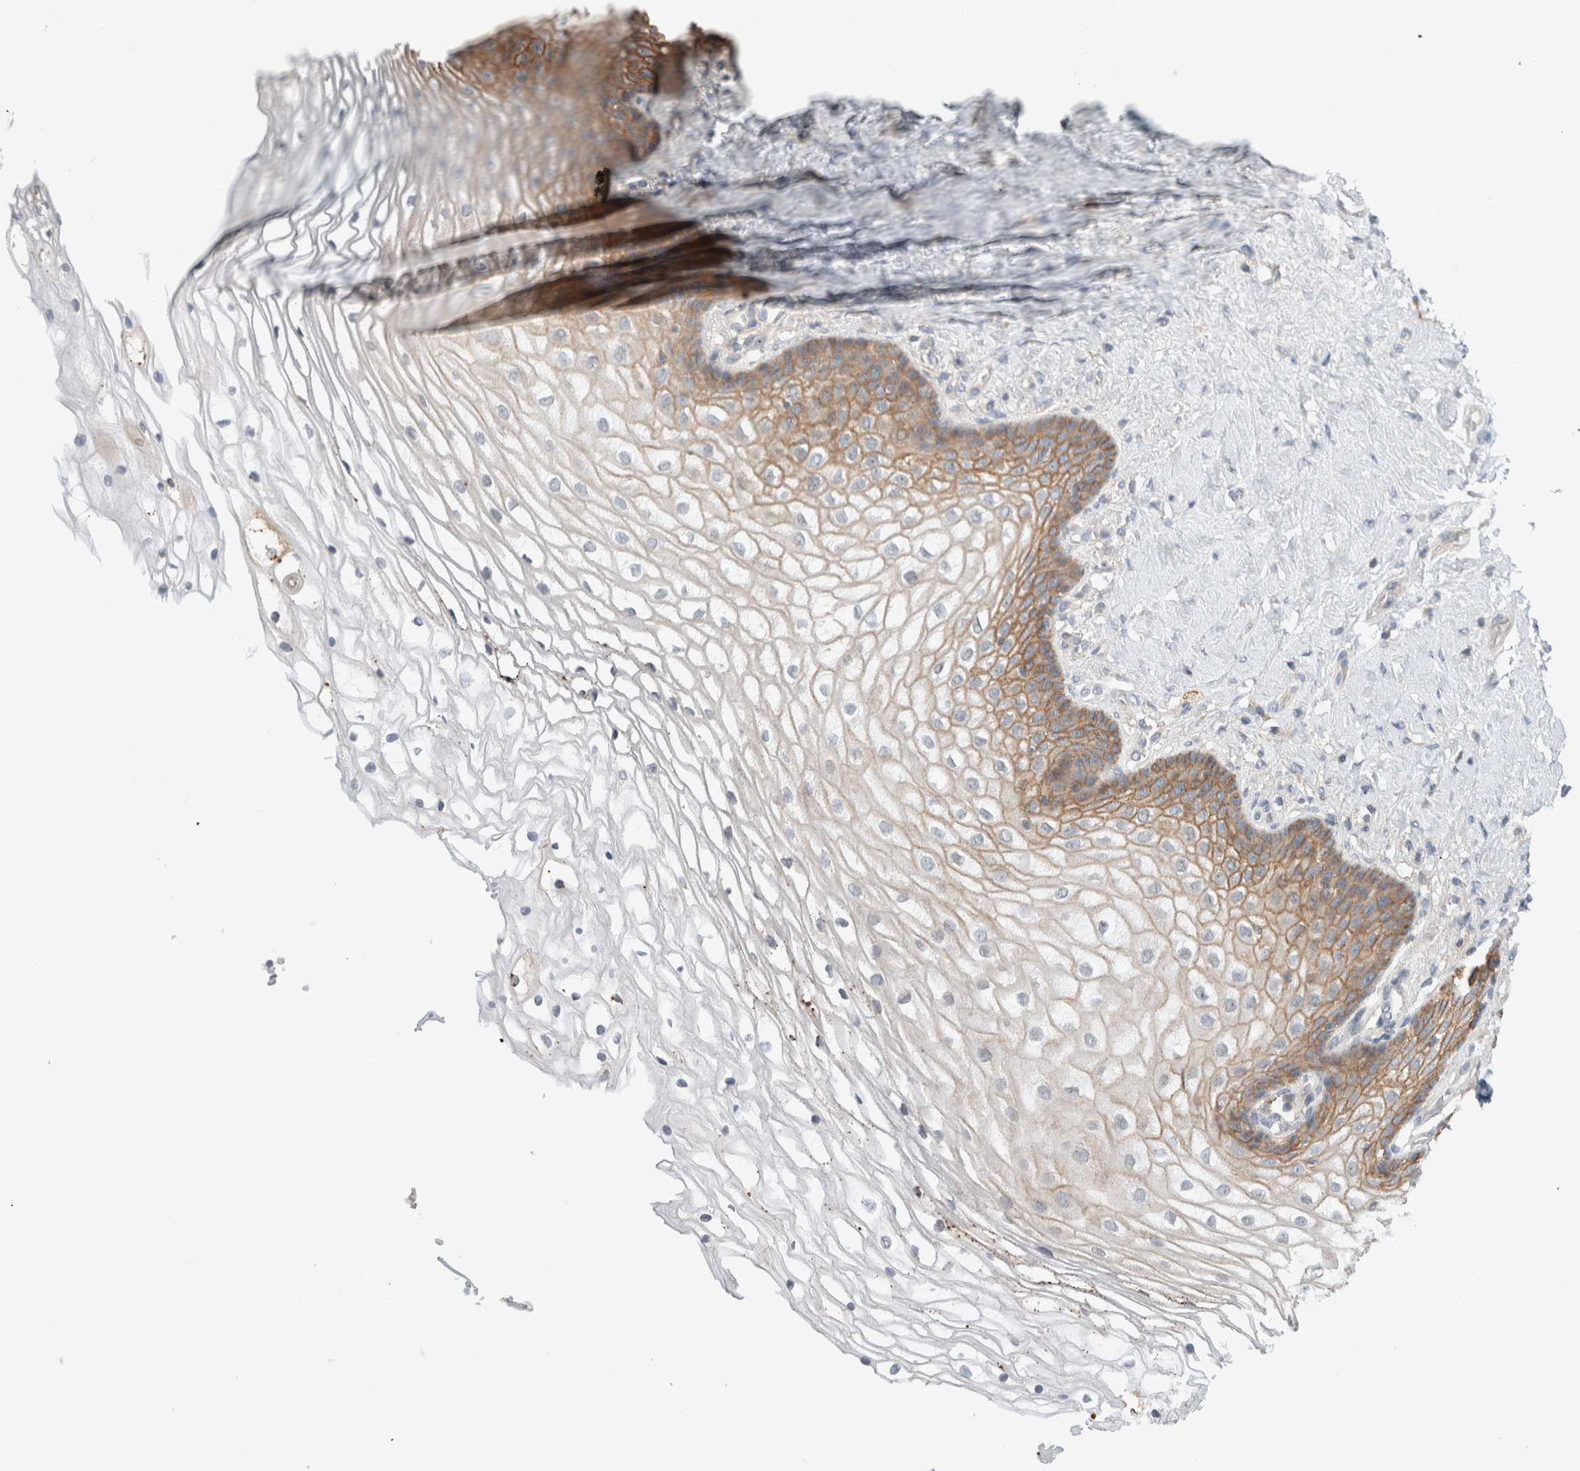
{"staining": {"intensity": "moderate", "quantity": "25%-75%", "location": "cytoplasmic/membranous"}, "tissue": "vagina", "cell_type": "Squamous epithelial cells", "image_type": "normal", "snomed": [{"axis": "morphology", "description": "Normal tissue, NOS"}, {"axis": "topography", "description": "Vagina"}], "caption": "This micrograph reveals immunohistochemistry staining of normal vagina, with medium moderate cytoplasmic/membranous staining in approximately 25%-75% of squamous epithelial cells.", "gene": "ERCC6L2", "patient": {"sex": "female", "age": 60}}